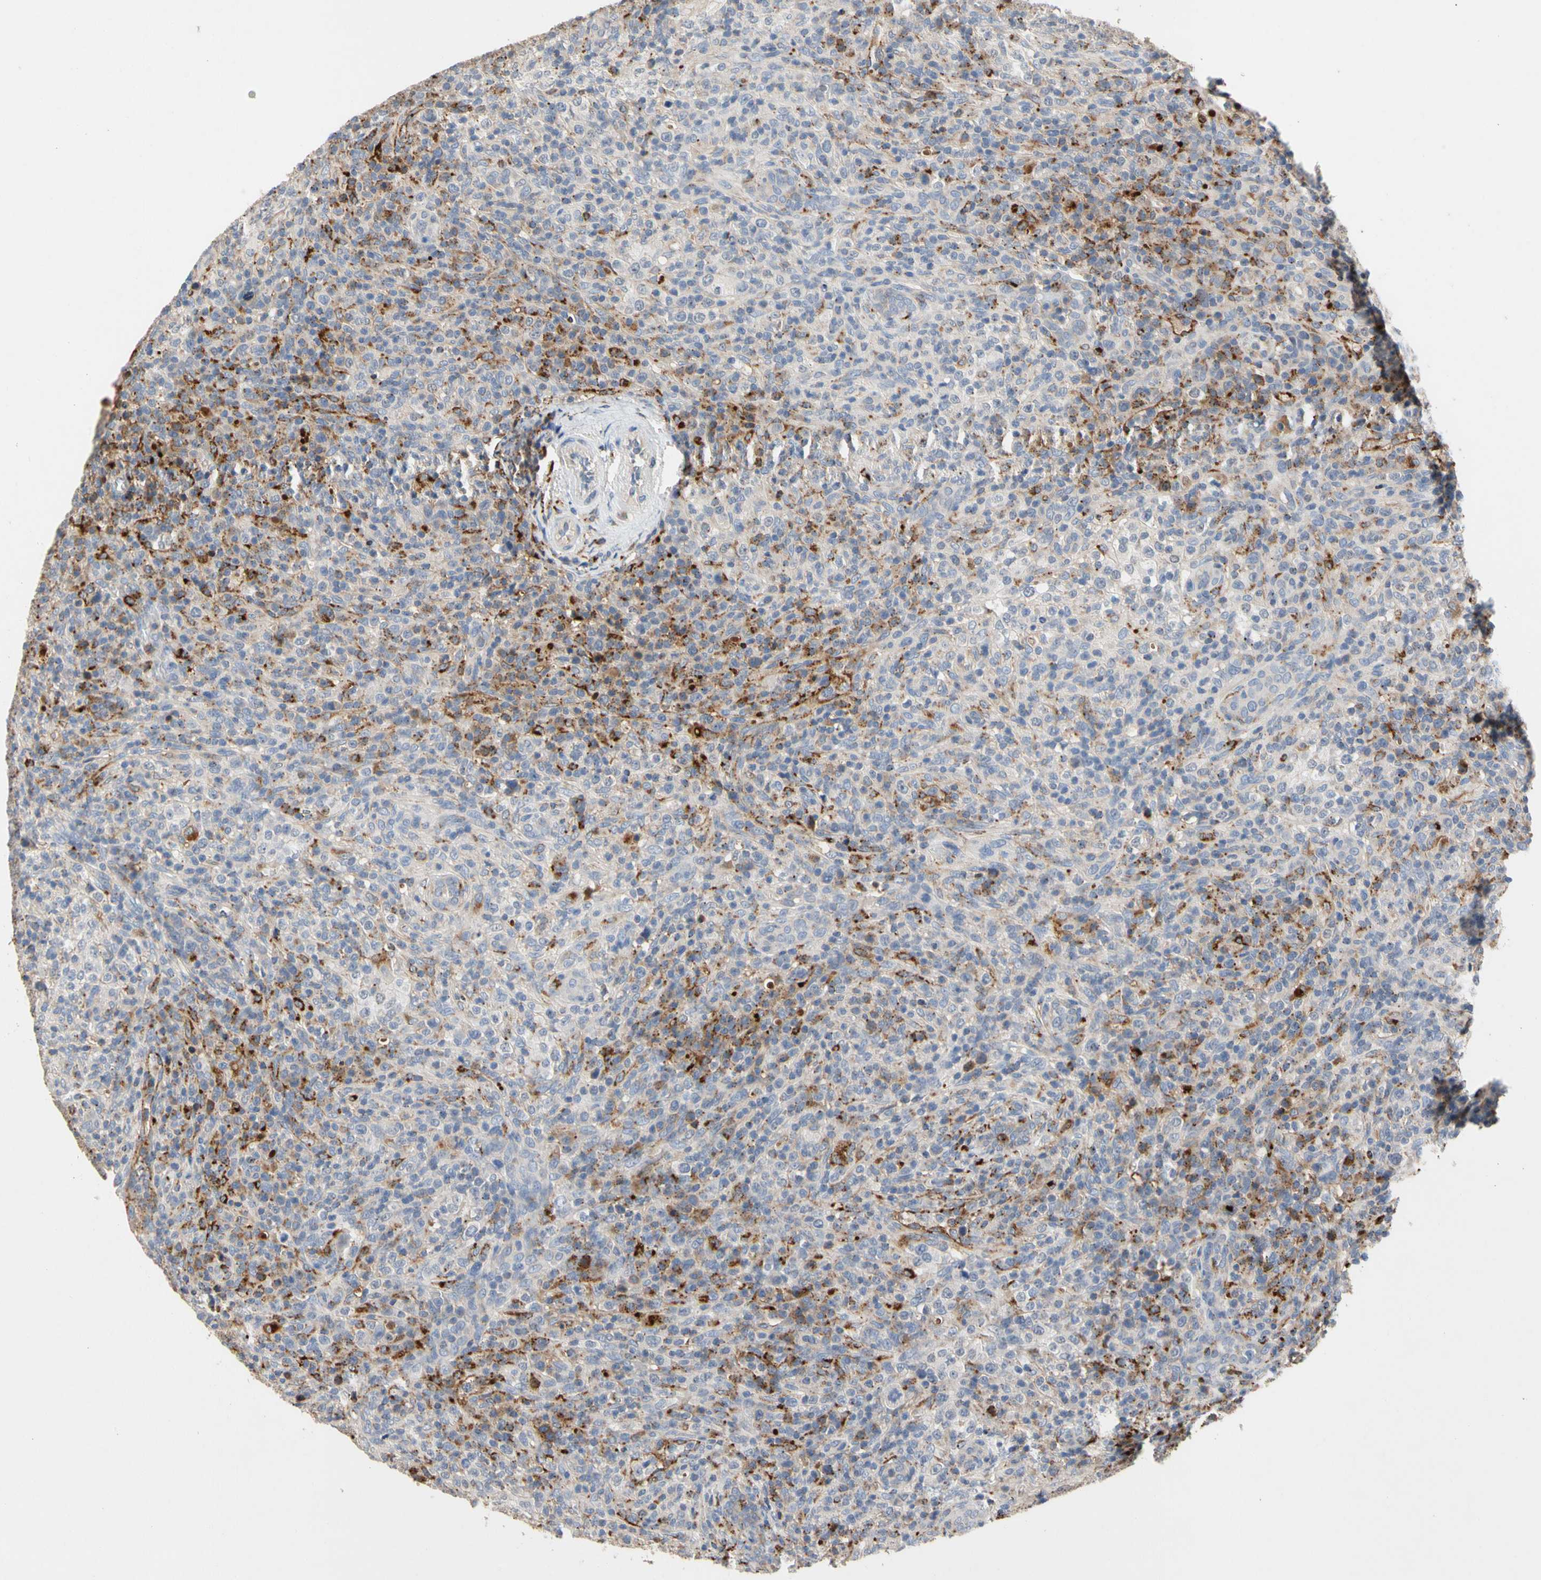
{"staining": {"intensity": "moderate", "quantity": "<25%", "location": "cytoplasmic/membranous"}, "tissue": "lymphoma", "cell_type": "Tumor cells", "image_type": "cancer", "snomed": [{"axis": "morphology", "description": "Malignant lymphoma, non-Hodgkin's type, High grade"}, {"axis": "topography", "description": "Lymph node"}], "caption": "IHC staining of lymphoma, which reveals low levels of moderate cytoplasmic/membranous expression in about <25% of tumor cells indicating moderate cytoplasmic/membranous protein expression. The staining was performed using DAB (brown) for protein detection and nuclei were counterstained in hematoxylin (blue).", "gene": "ADA2", "patient": {"sex": "female", "age": 76}}